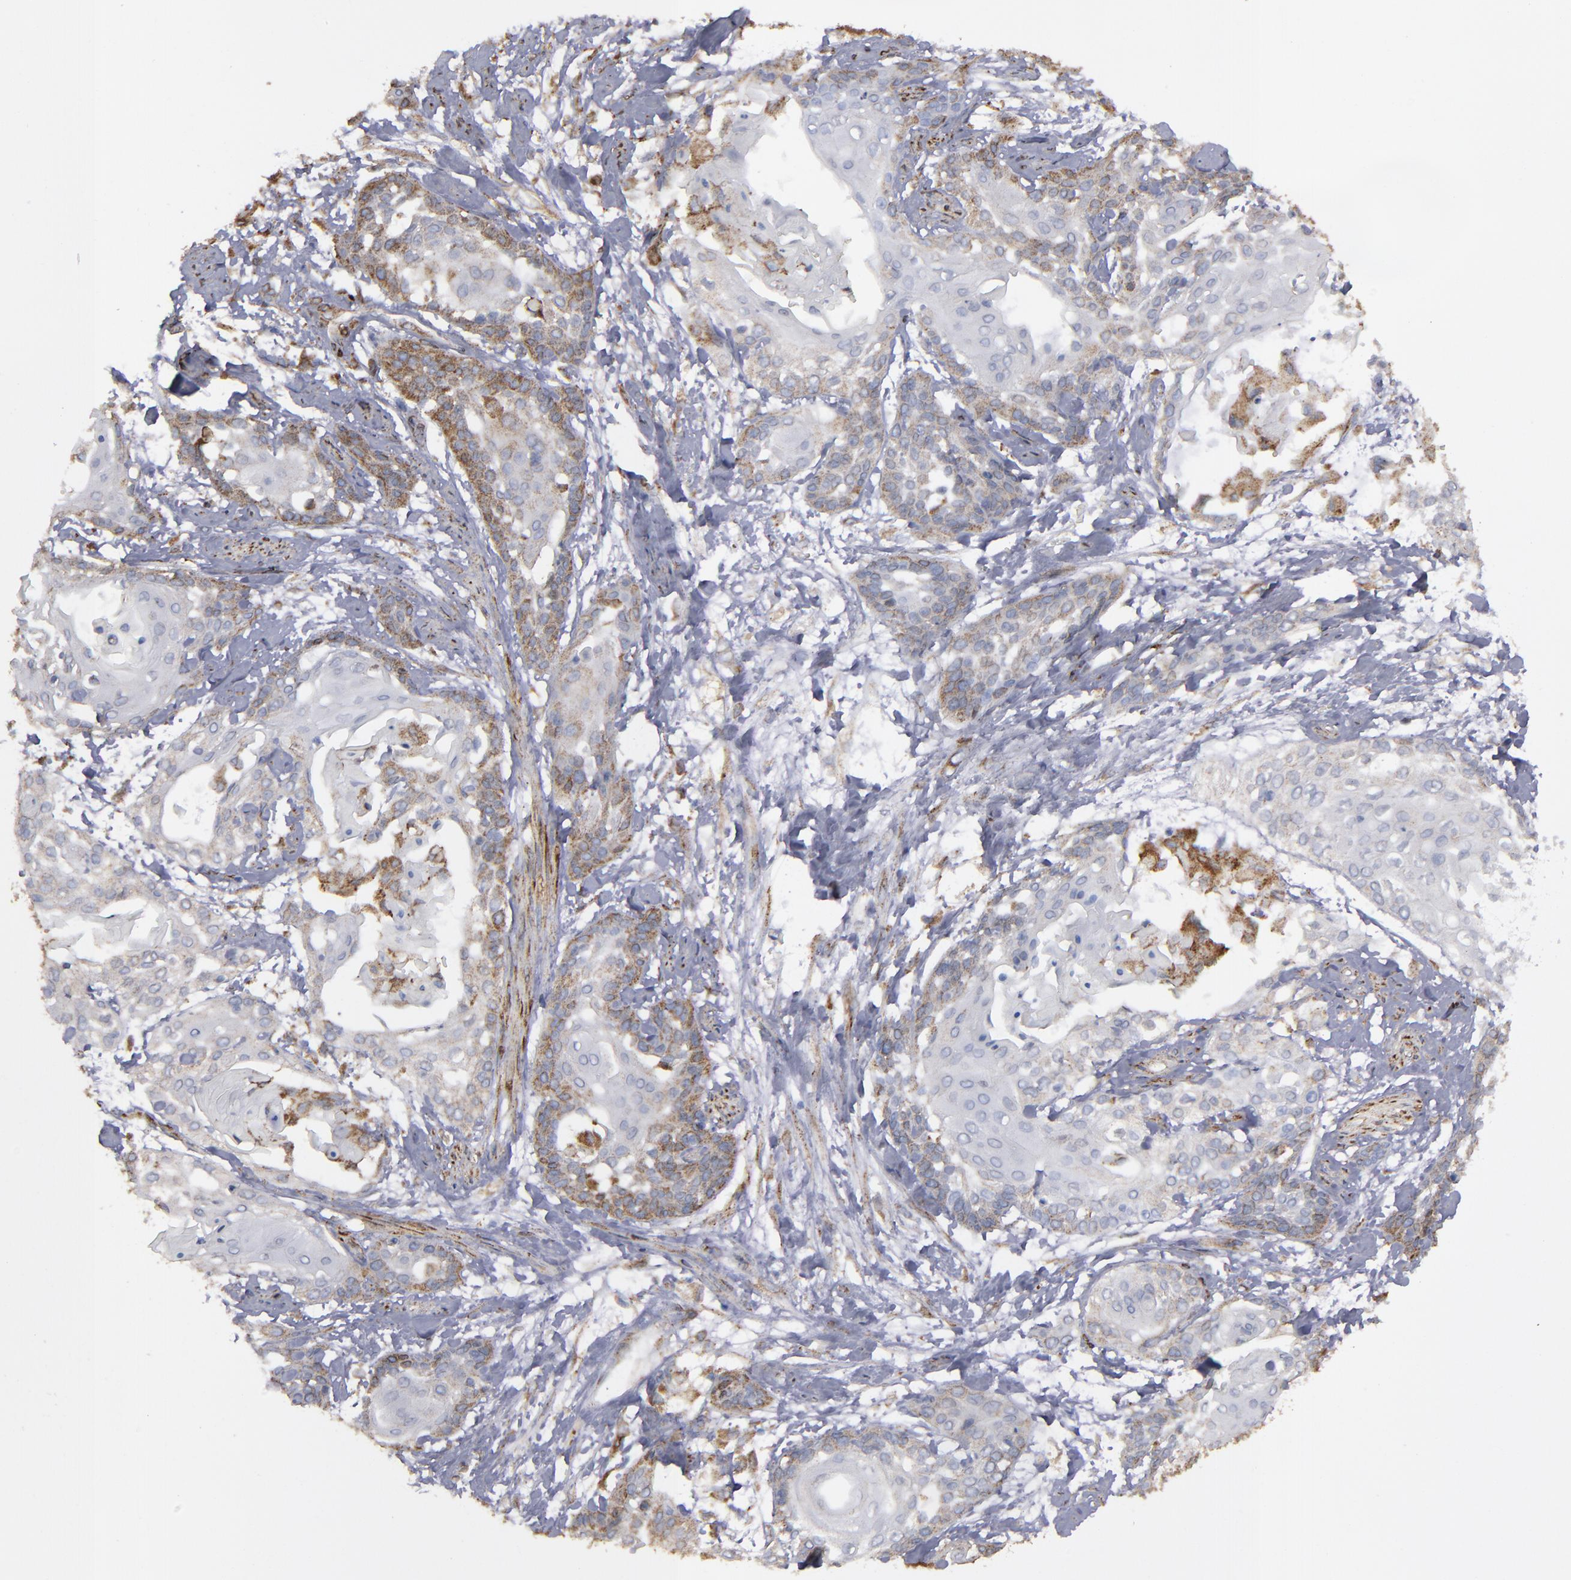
{"staining": {"intensity": "weak", "quantity": "25%-75%", "location": "cytoplasmic/membranous"}, "tissue": "cervical cancer", "cell_type": "Tumor cells", "image_type": "cancer", "snomed": [{"axis": "morphology", "description": "Squamous cell carcinoma, NOS"}, {"axis": "topography", "description": "Cervix"}], "caption": "Immunohistochemical staining of human squamous cell carcinoma (cervical) displays weak cytoplasmic/membranous protein positivity in approximately 25%-75% of tumor cells. (DAB (3,3'-diaminobenzidine) IHC with brightfield microscopy, high magnification).", "gene": "ERLIN2", "patient": {"sex": "female", "age": 57}}